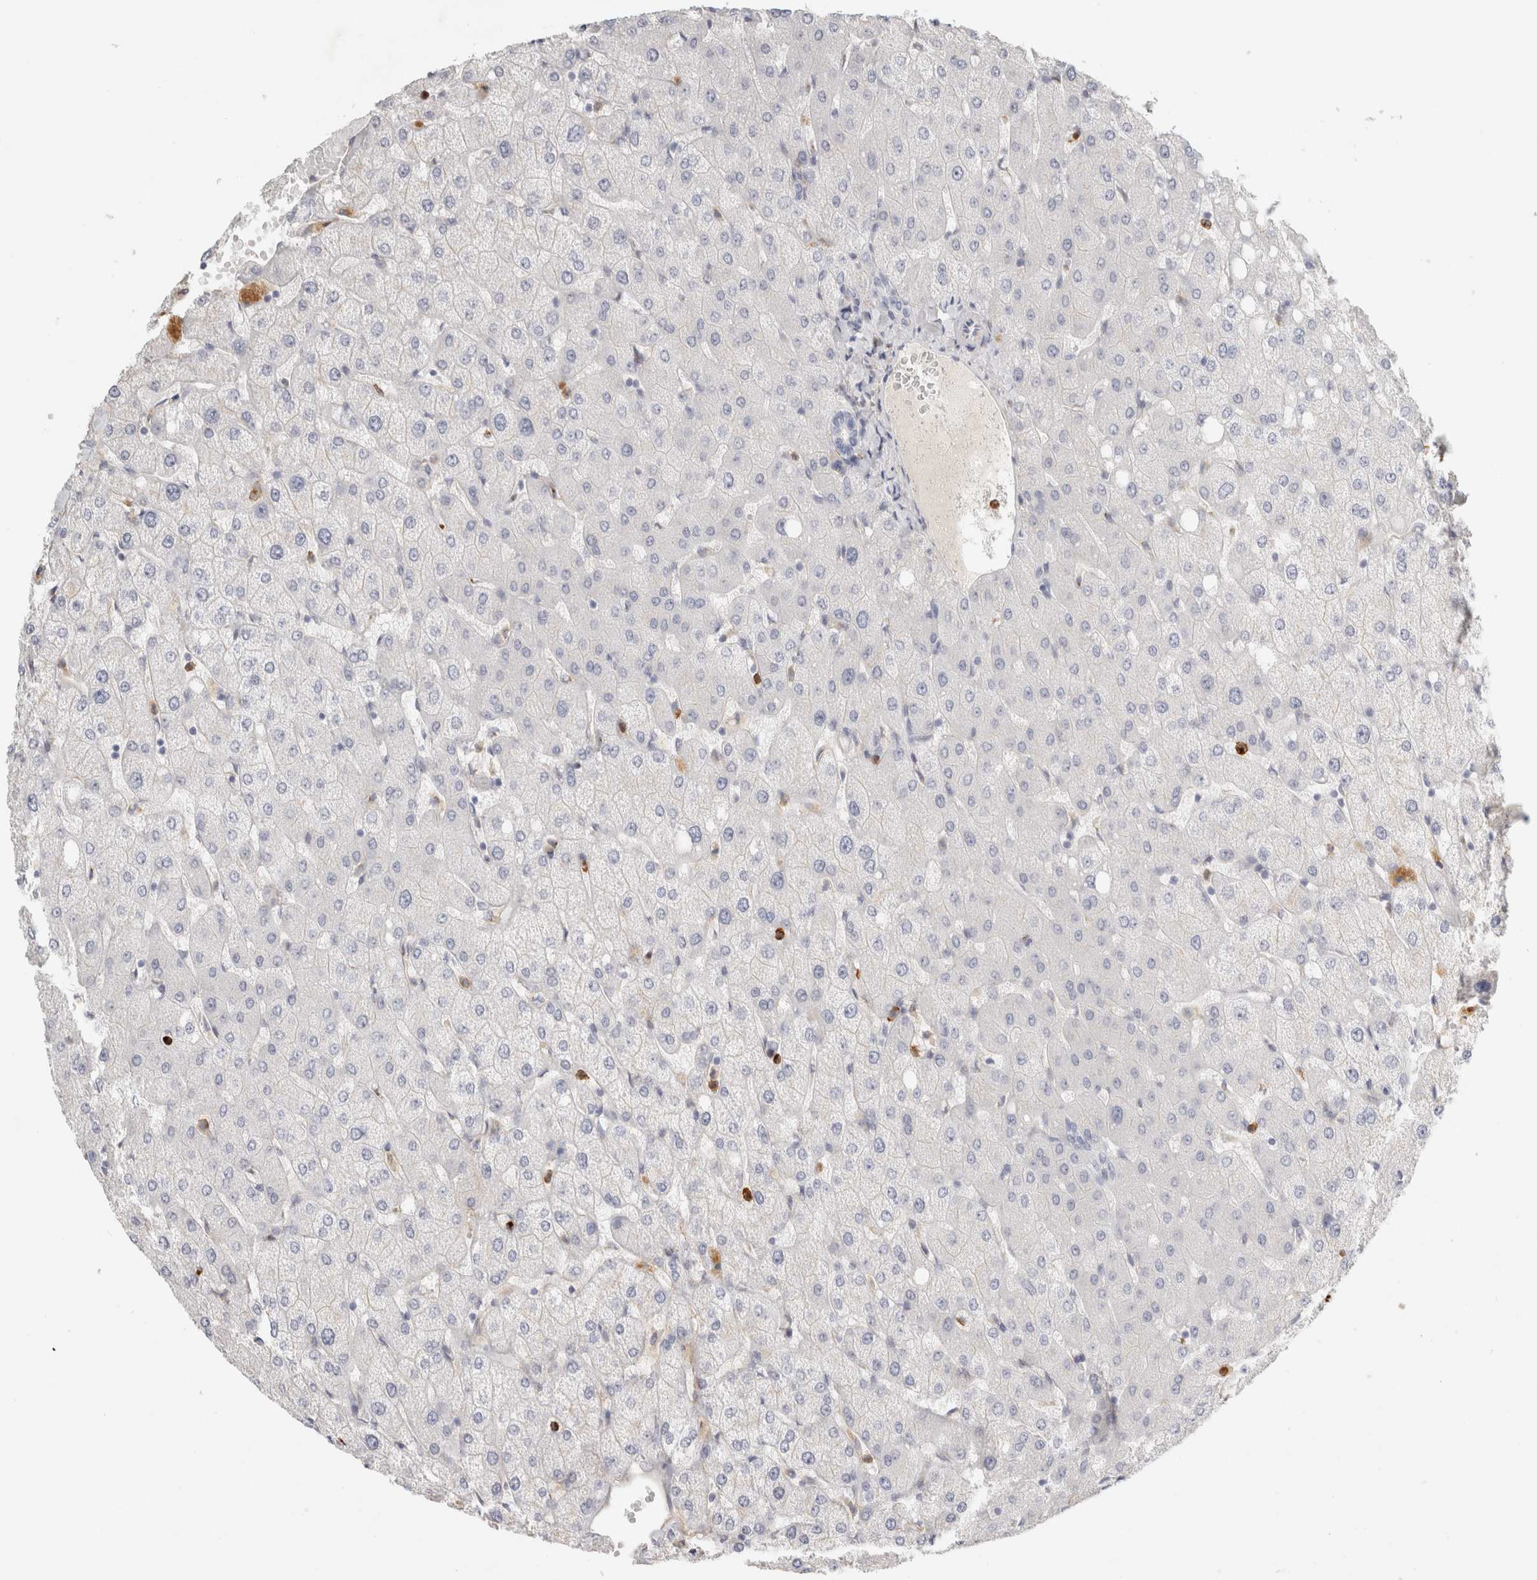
{"staining": {"intensity": "negative", "quantity": "none", "location": "none"}, "tissue": "liver", "cell_type": "Cholangiocytes", "image_type": "normal", "snomed": [{"axis": "morphology", "description": "Normal tissue, NOS"}, {"axis": "topography", "description": "Liver"}], "caption": "Liver was stained to show a protein in brown. There is no significant positivity in cholangiocytes. The staining is performed using DAB (3,3'-diaminobenzidine) brown chromogen with nuclei counter-stained in using hematoxylin.", "gene": "FGL2", "patient": {"sex": "female", "age": 54}}